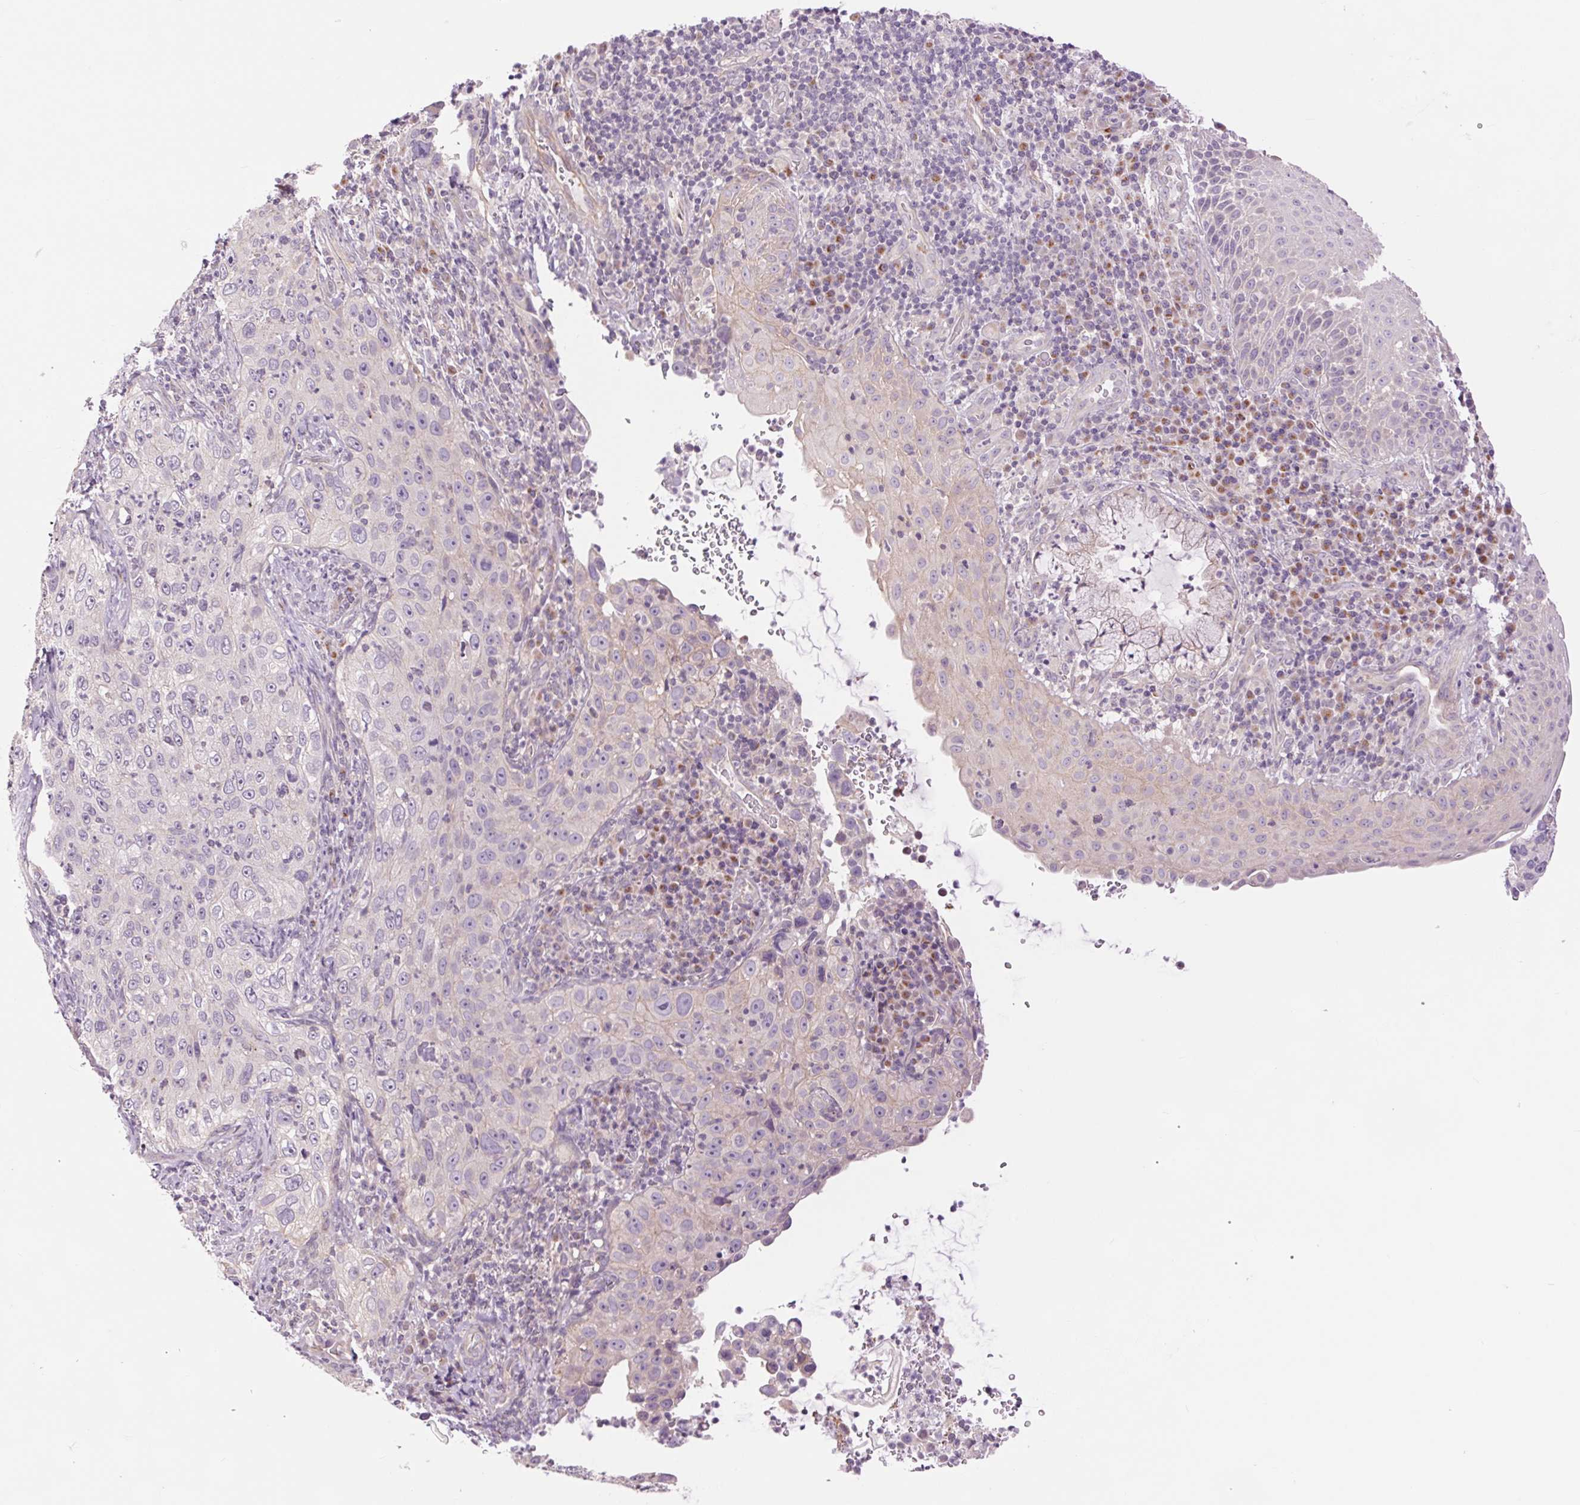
{"staining": {"intensity": "negative", "quantity": "none", "location": "none"}, "tissue": "cervical cancer", "cell_type": "Tumor cells", "image_type": "cancer", "snomed": [{"axis": "morphology", "description": "Squamous cell carcinoma, NOS"}, {"axis": "topography", "description": "Cervix"}], "caption": "High magnification brightfield microscopy of squamous cell carcinoma (cervical) stained with DAB (brown) and counterstained with hematoxylin (blue): tumor cells show no significant expression.", "gene": "CTNNA3", "patient": {"sex": "female", "age": 30}}